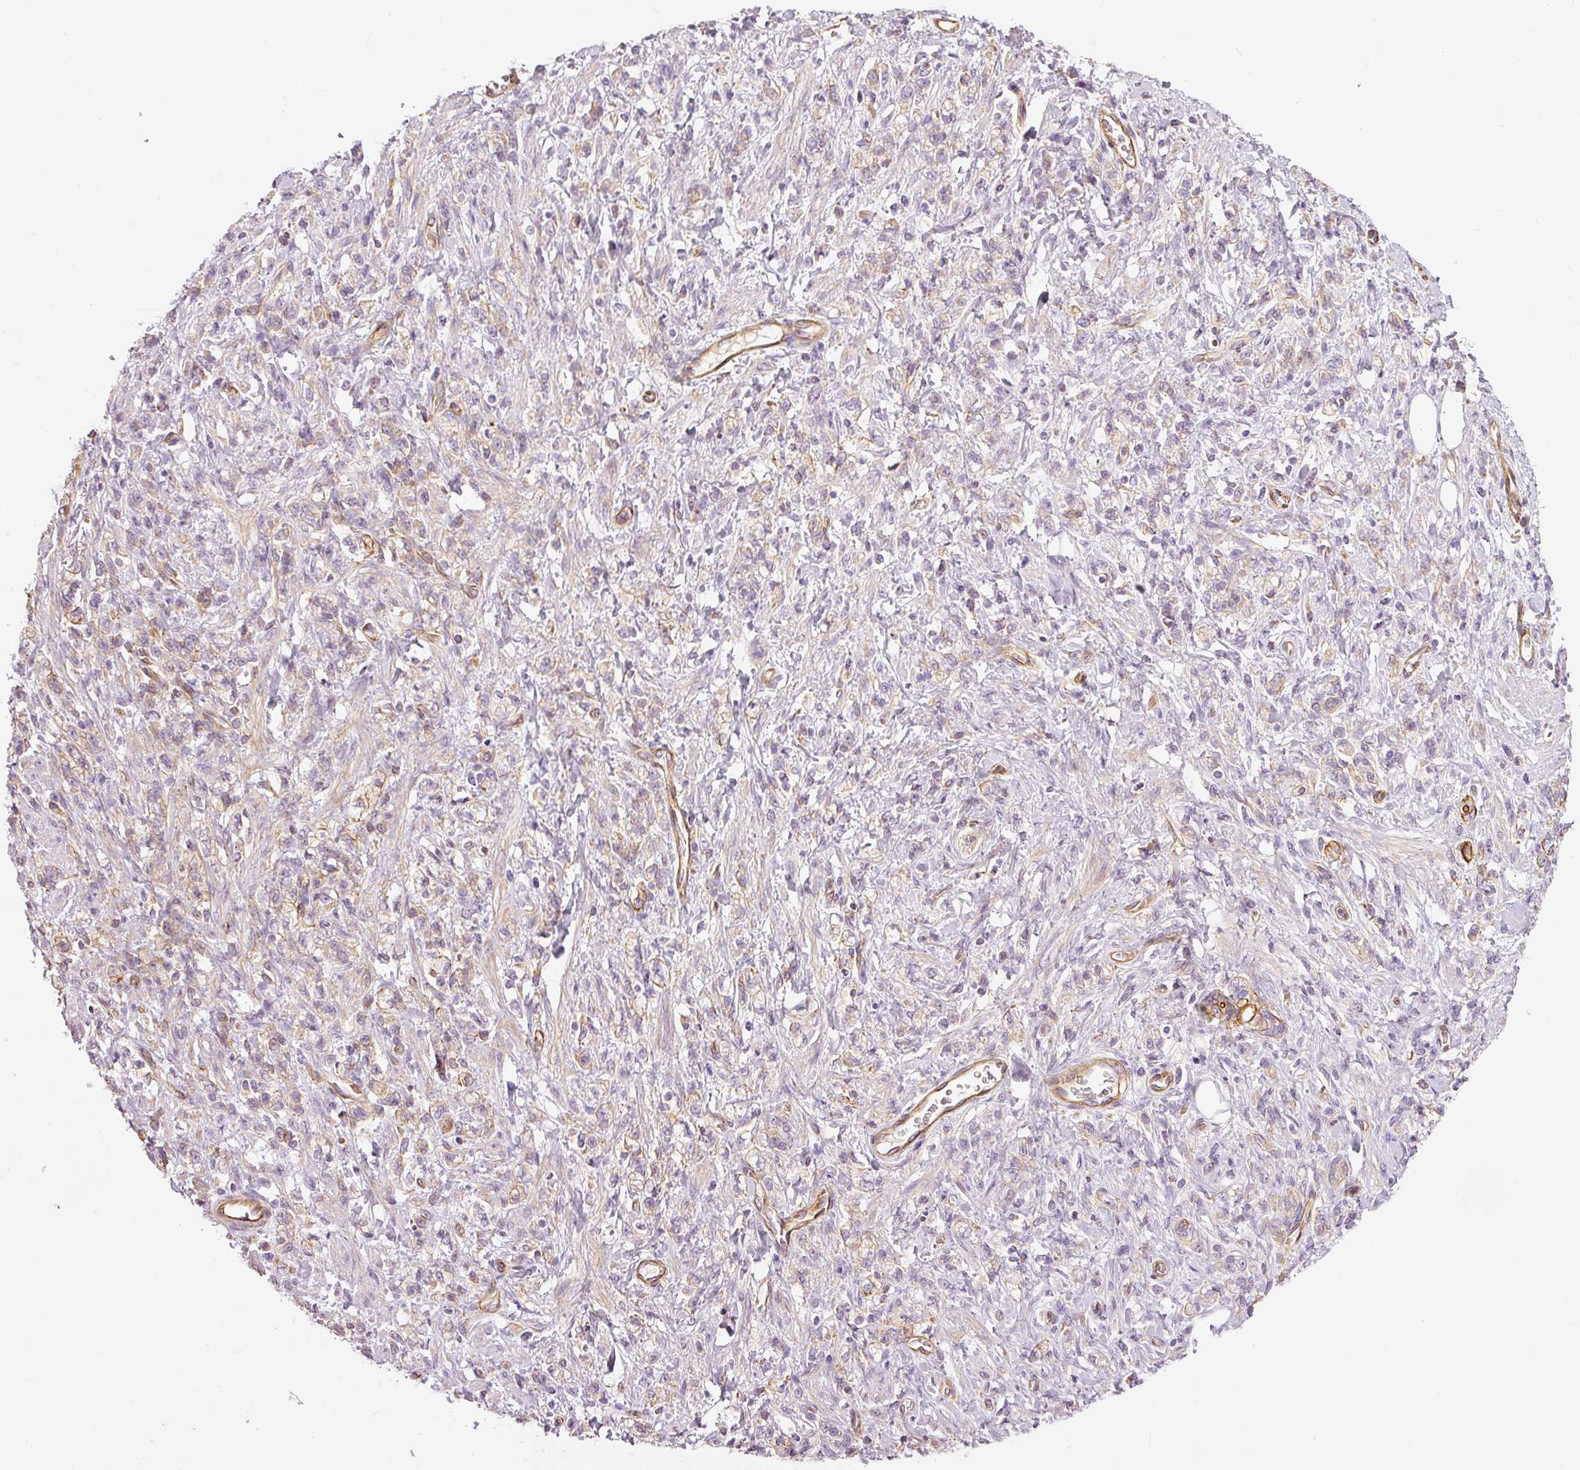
{"staining": {"intensity": "moderate", "quantity": "<25%", "location": "cytoplasmic/membranous"}, "tissue": "stomach cancer", "cell_type": "Tumor cells", "image_type": "cancer", "snomed": [{"axis": "morphology", "description": "Adenocarcinoma, NOS"}, {"axis": "topography", "description": "Stomach"}], "caption": "Adenocarcinoma (stomach) tissue reveals moderate cytoplasmic/membranous positivity in about <25% of tumor cells, visualized by immunohistochemistry.", "gene": "OSR2", "patient": {"sex": "male", "age": 77}}